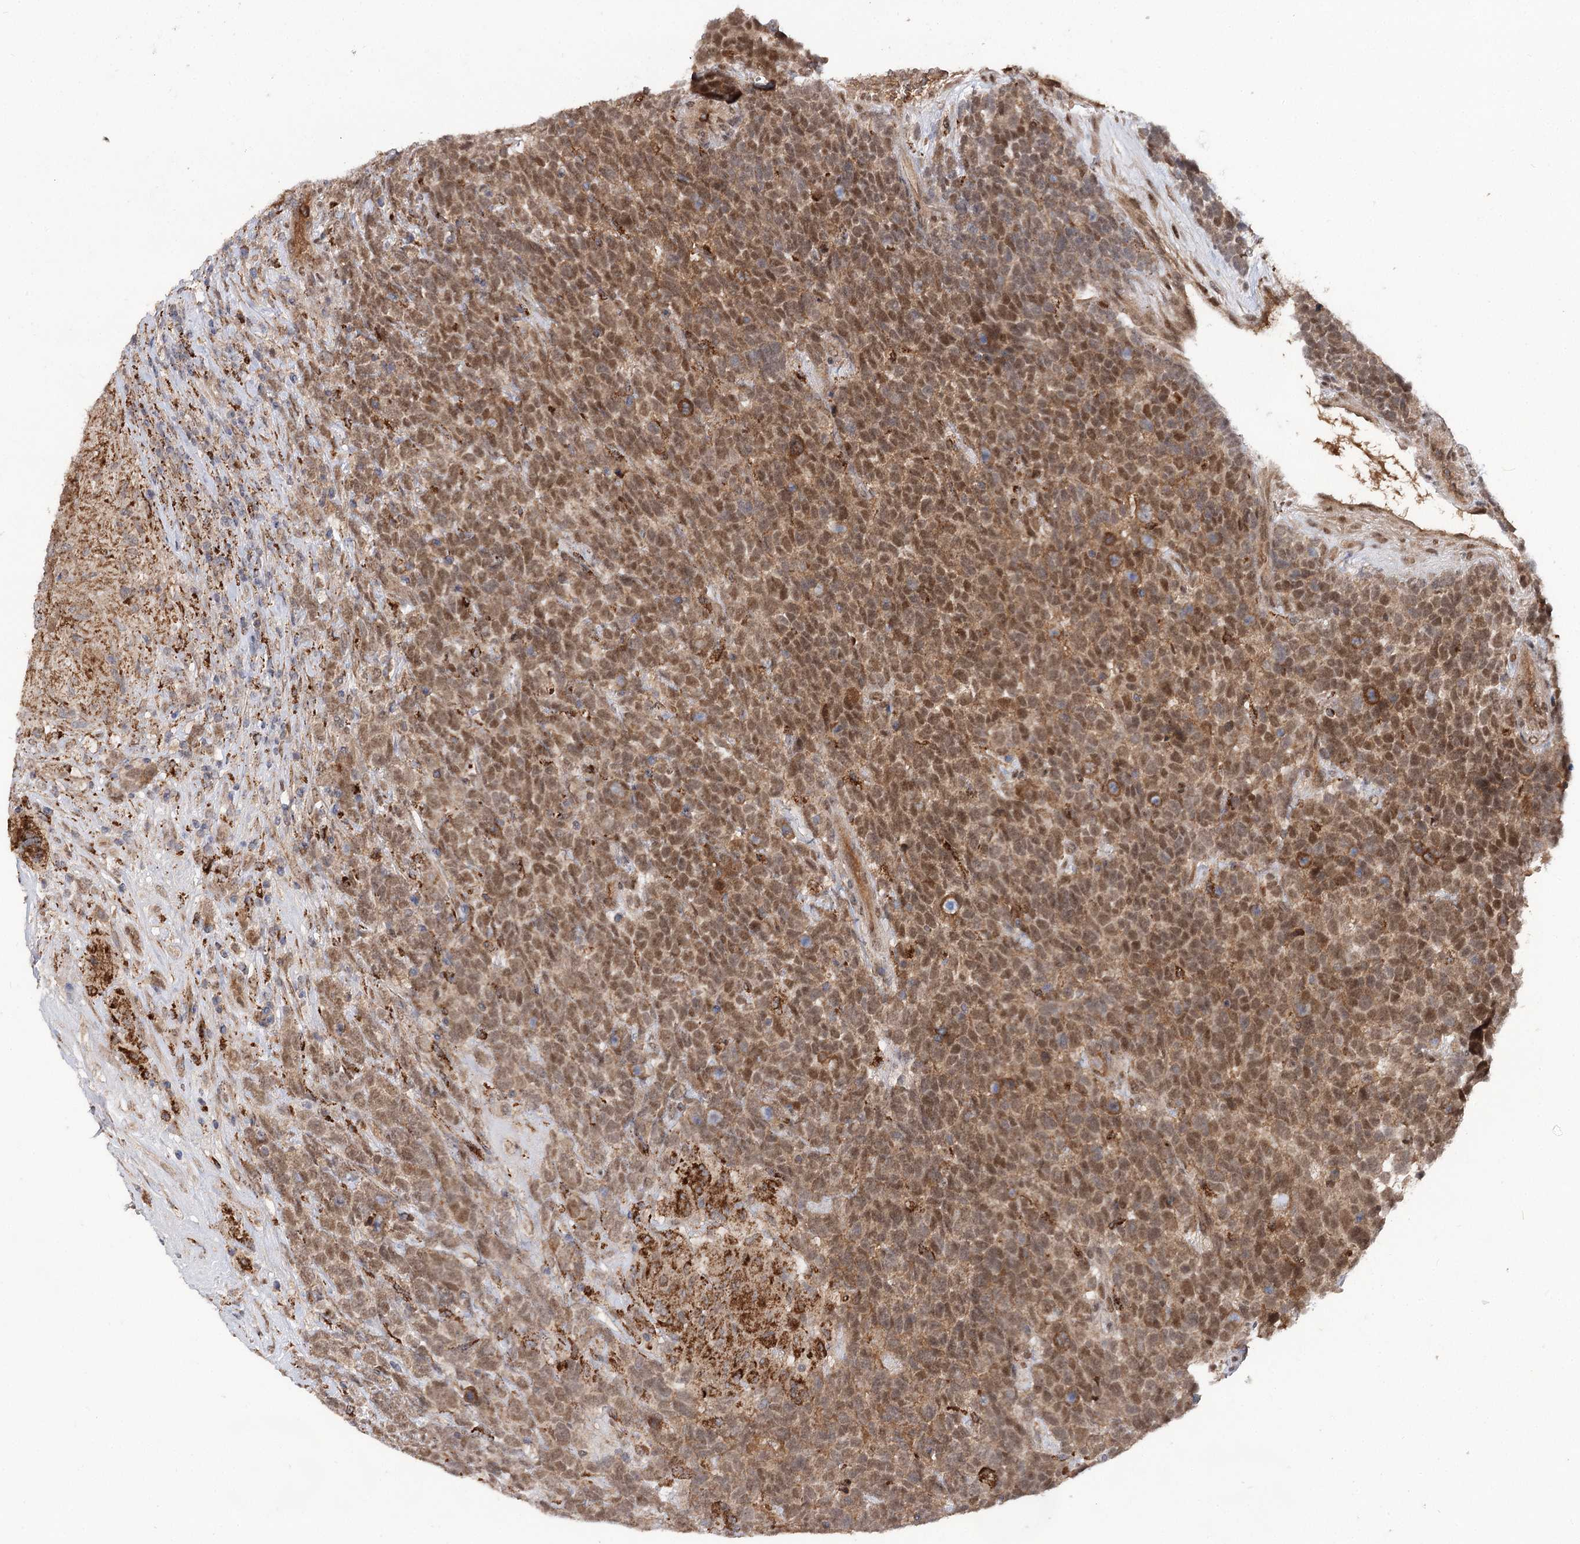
{"staining": {"intensity": "moderate", "quantity": ">75%", "location": "cytoplasmic/membranous,nuclear"}, "tissue": "urothelial cancer", "cell_type": "Tumor cells", "image_type": "cancer", "snomed": [{"axis": "morphology", "description": "Urothelial carcinoma, High grade"}, {"axis": "topography", "description": "Urinary bladder"}], "caption": "Tumor cells display moderate cytoplasmic/membranous and nuclear positivity in approximately >75% of cells in urothelial cancer. Using DAB (3,3'-diaminobenzidine) (brown) and hematoxylin (blue) stains, captured at high magnification using brightfield microscopy.", "gene": "MSANTD2", "patient": {"sex": "female", "age": 82}}